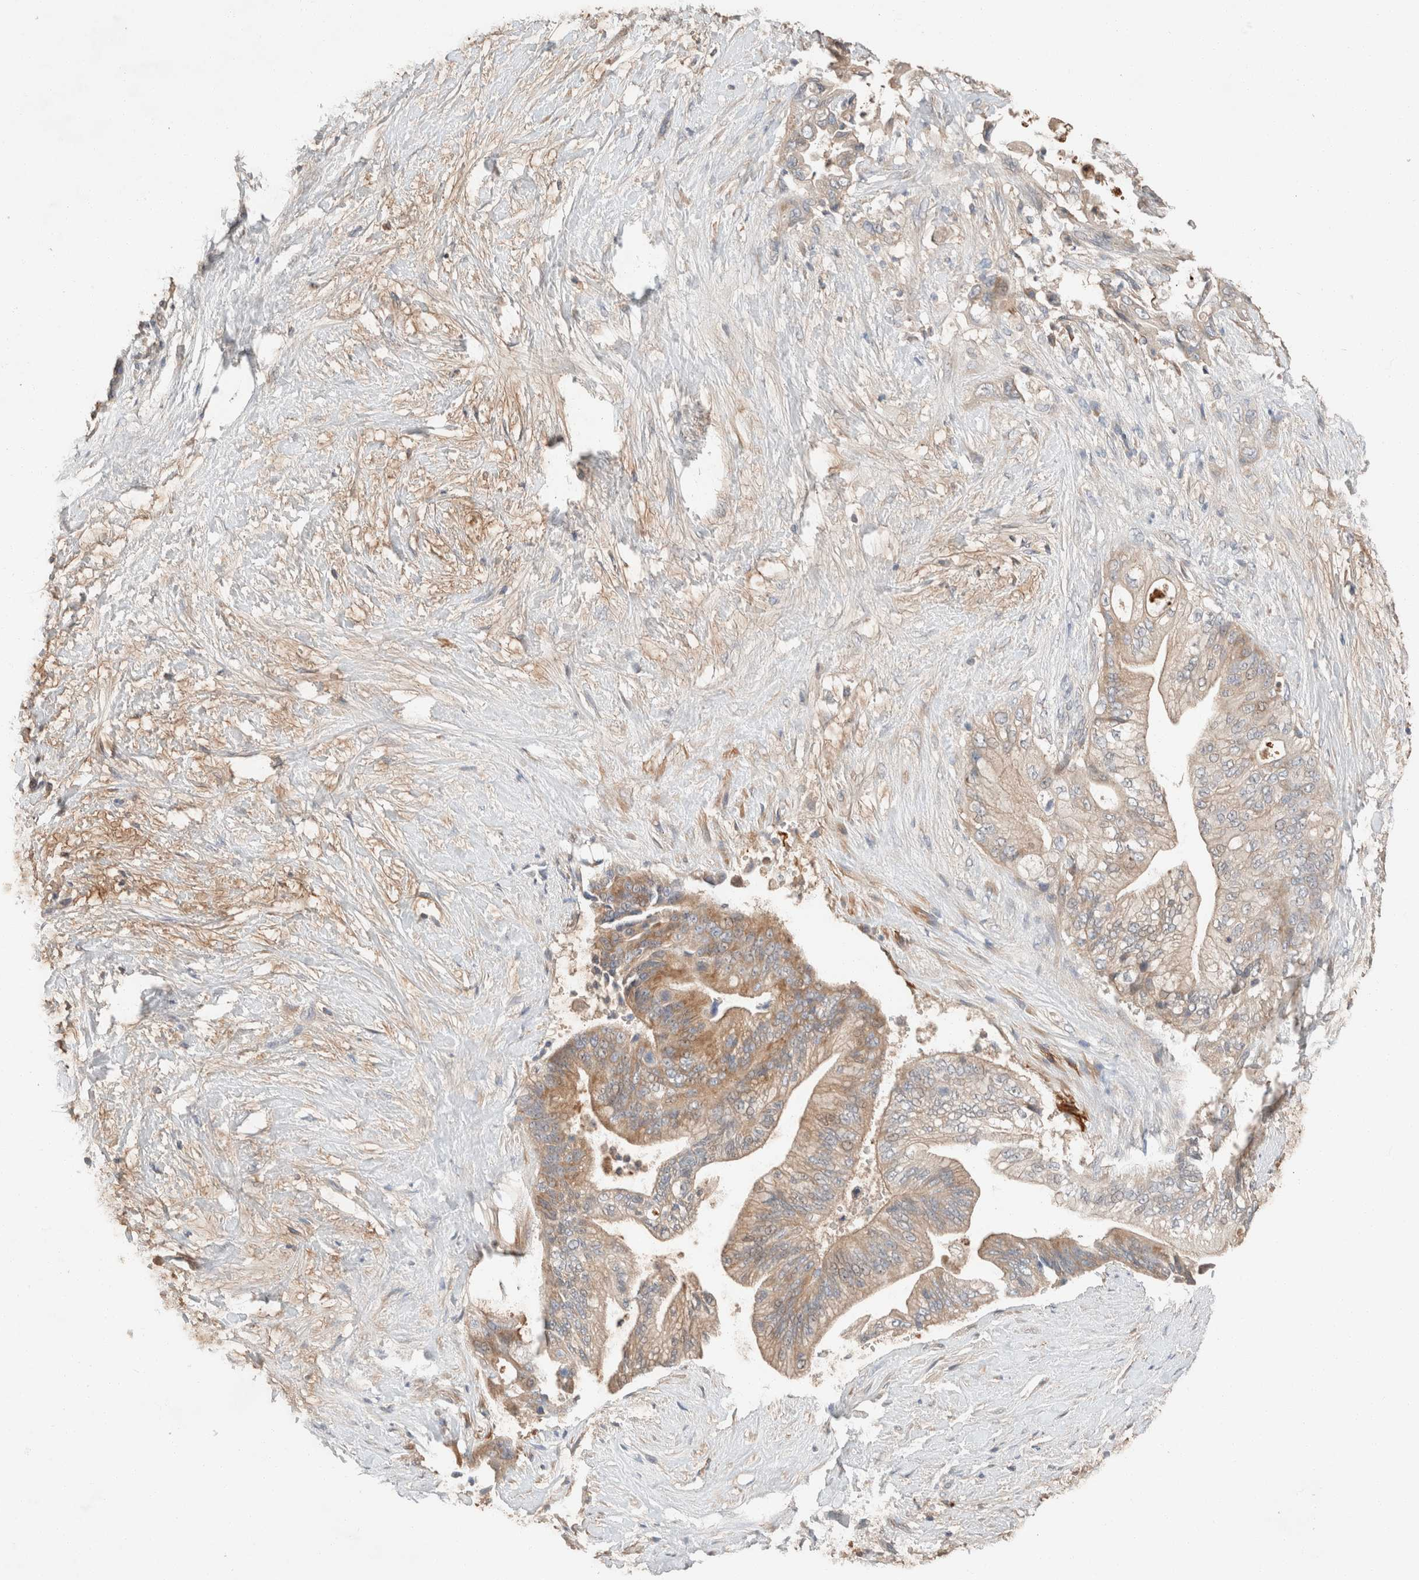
{"staining": {"intensity": "moderate", "quantity": ">75%", "location": "cytoplasmic/membranous"}, "tissue": "pancreatic cancer", "cell_type": "Tumor cells", "image_type": "cancer", "snomed": [{"axis": "morphology", "description": "Adenocarcinoma, NOS"}, {"axis": "topography", "description": "Pancreas"}], "caption": "Tumor cells reveal moderate cytoplasmic/membranous expression in about >75% of cells in pancreatic cancer (adenocarcinoma).", "gene": "TUBD1", "patient": {"sex": "male", "age": 59}}